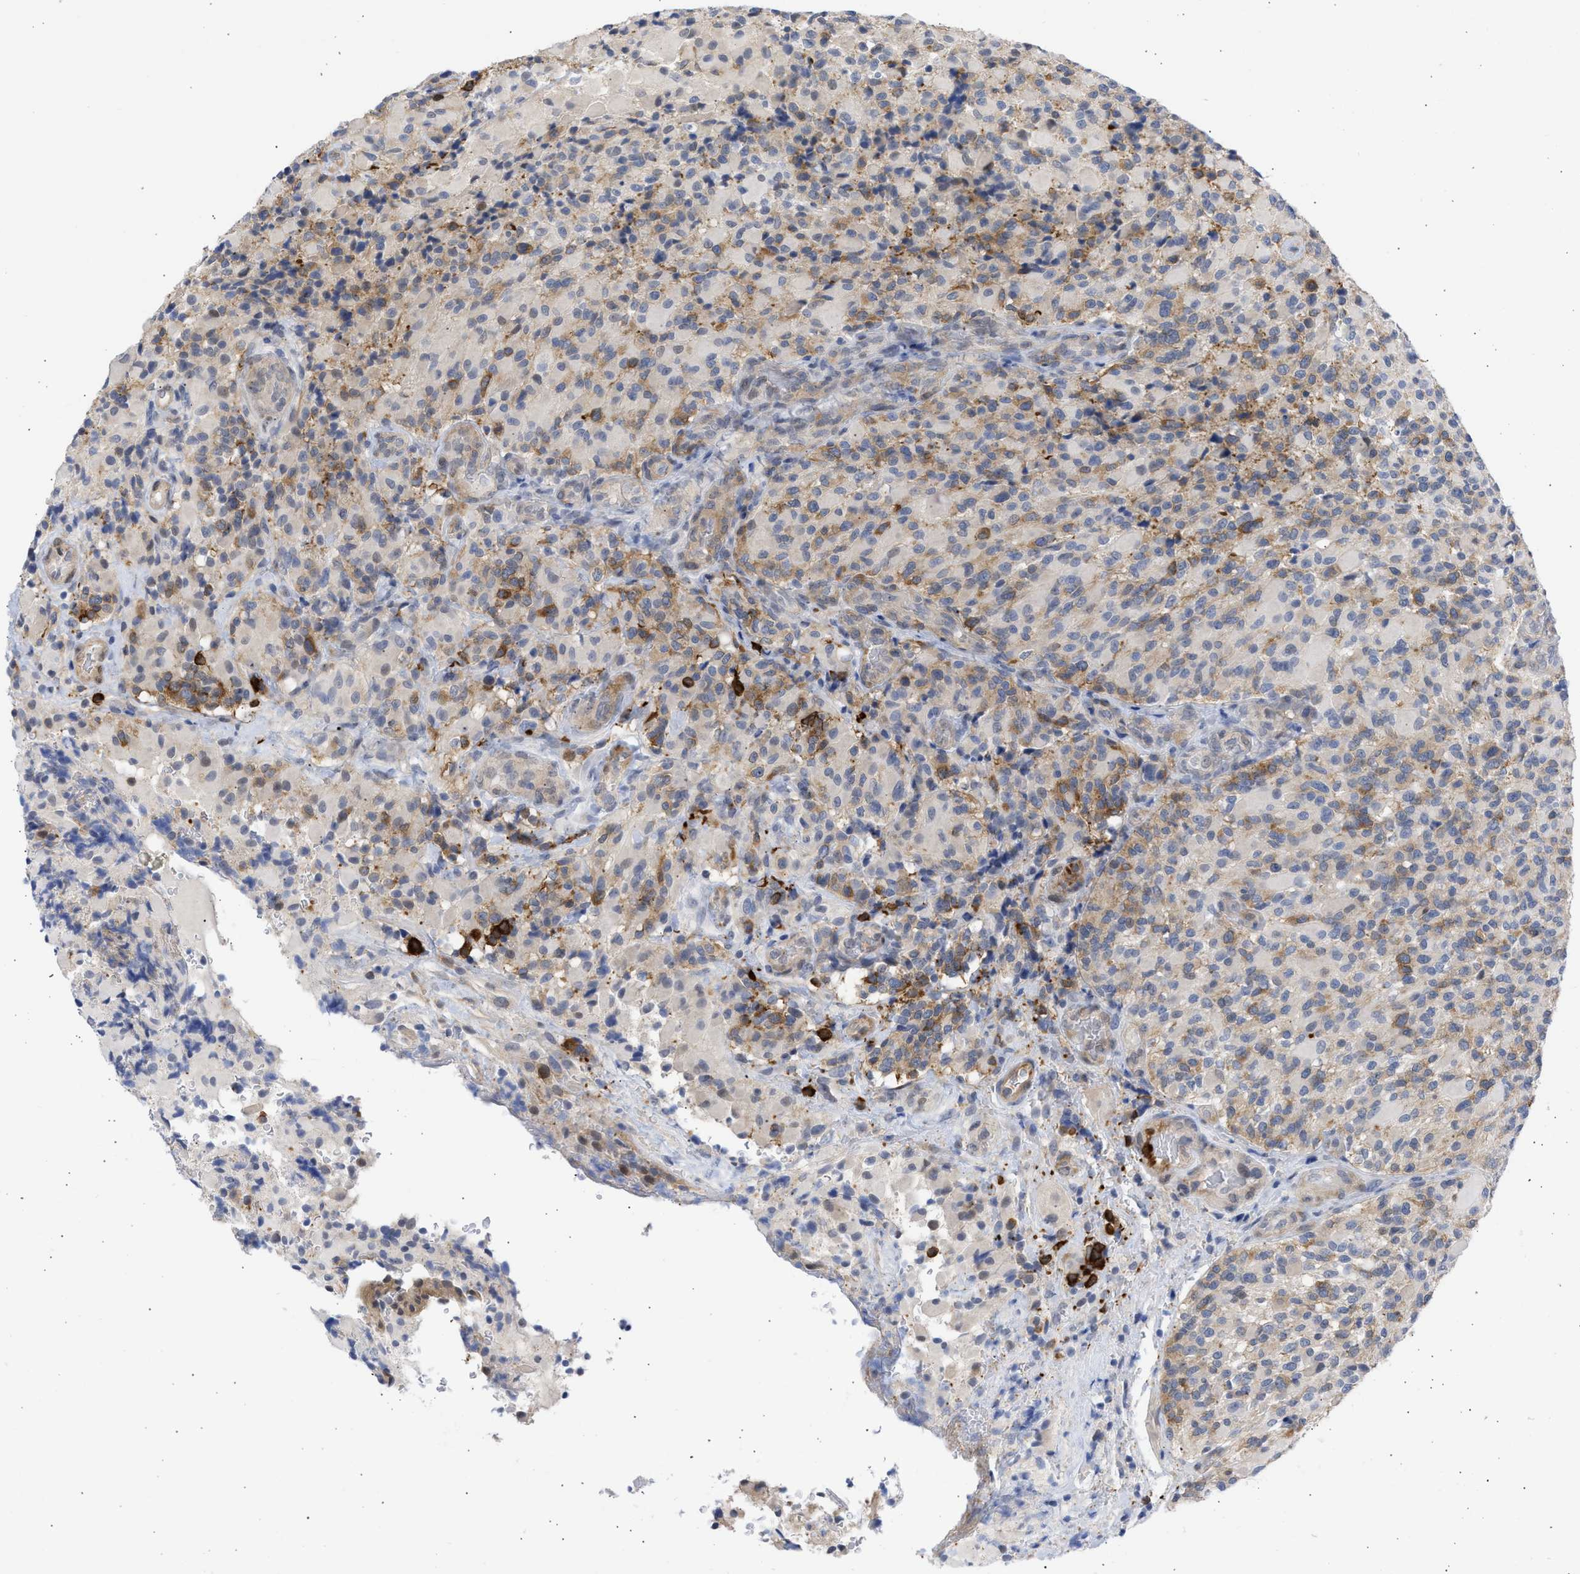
{"staining": {"intensity": "moderate", "quantity": "<25%", "location": "cytoplasmic/membranous"}, "tissue": "glioma", "cell_type": "Tumor cells", "image_type": "cancer", "snomed": [{"axis": "morphology", "description": "Glioma, malignant, High grade"}, {"axis": "topography", "description": "Brain"}], "caption": "This photomicrograph displays malignant glioma (high-grade) stained with immunohistochemistry to label a protein in brown. The cytoplasmic/membranous of tumor cells show moderate positivity for the protein. Nuclei are counter-stained blue.", "gene": "THRA", "patient": {"sex": "male", "age": 71}}